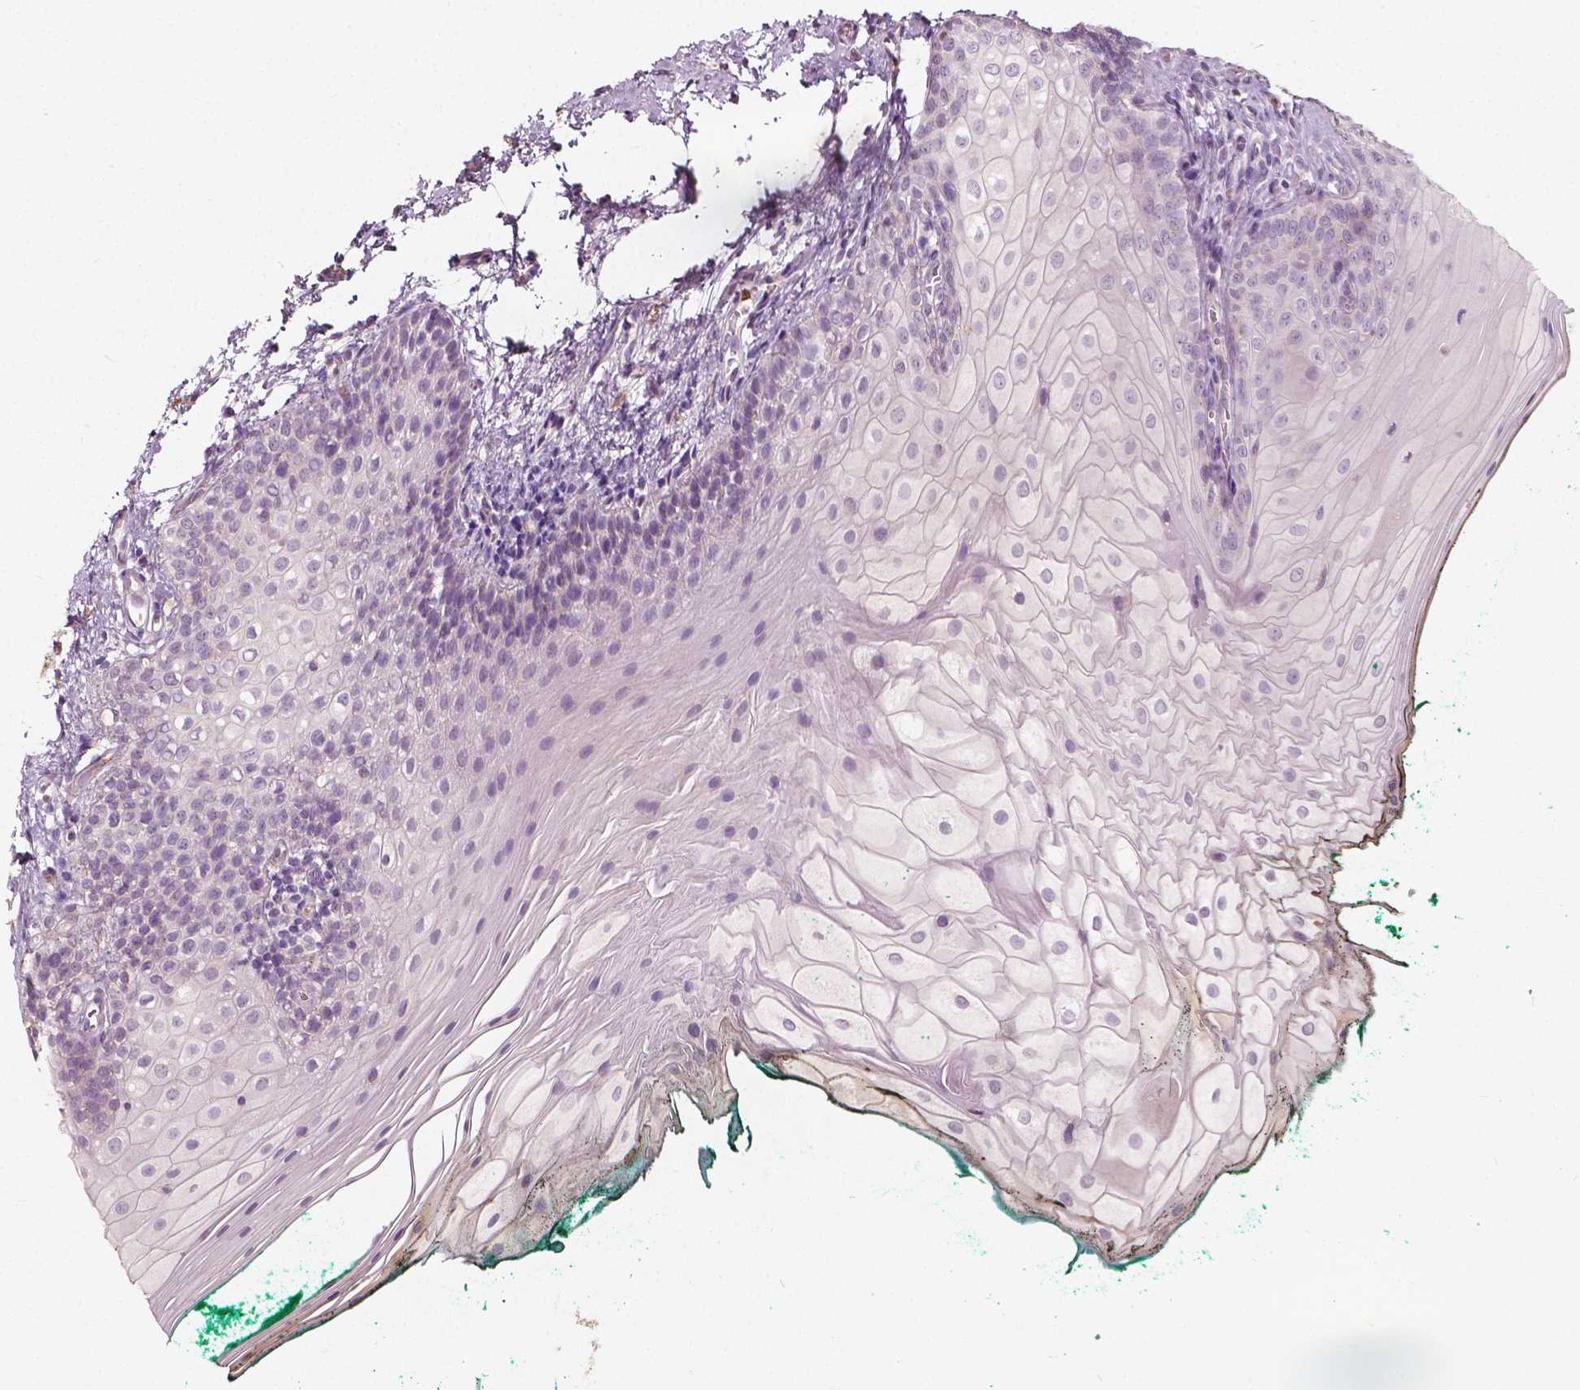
{"staining": {"intensity": "negative", "quantity": "none", "location": "none"}, "tissue": "oral mucosa", "cell_type": "Squamous epithelial cells", "image_type": "normal", "snomed": [{"axis": "morphology", "description": "Normal tissue, NOS"}, {"axis": "topography", "description": "Oral tissue"}], "caption": "An IHC photomicrograph of normal oral mucosa is shown. There is no staining in squamous epithelial cells of oral mucosa.", "gene": "NPC1L1", "patient": {"sex": "female", "age": 68}}